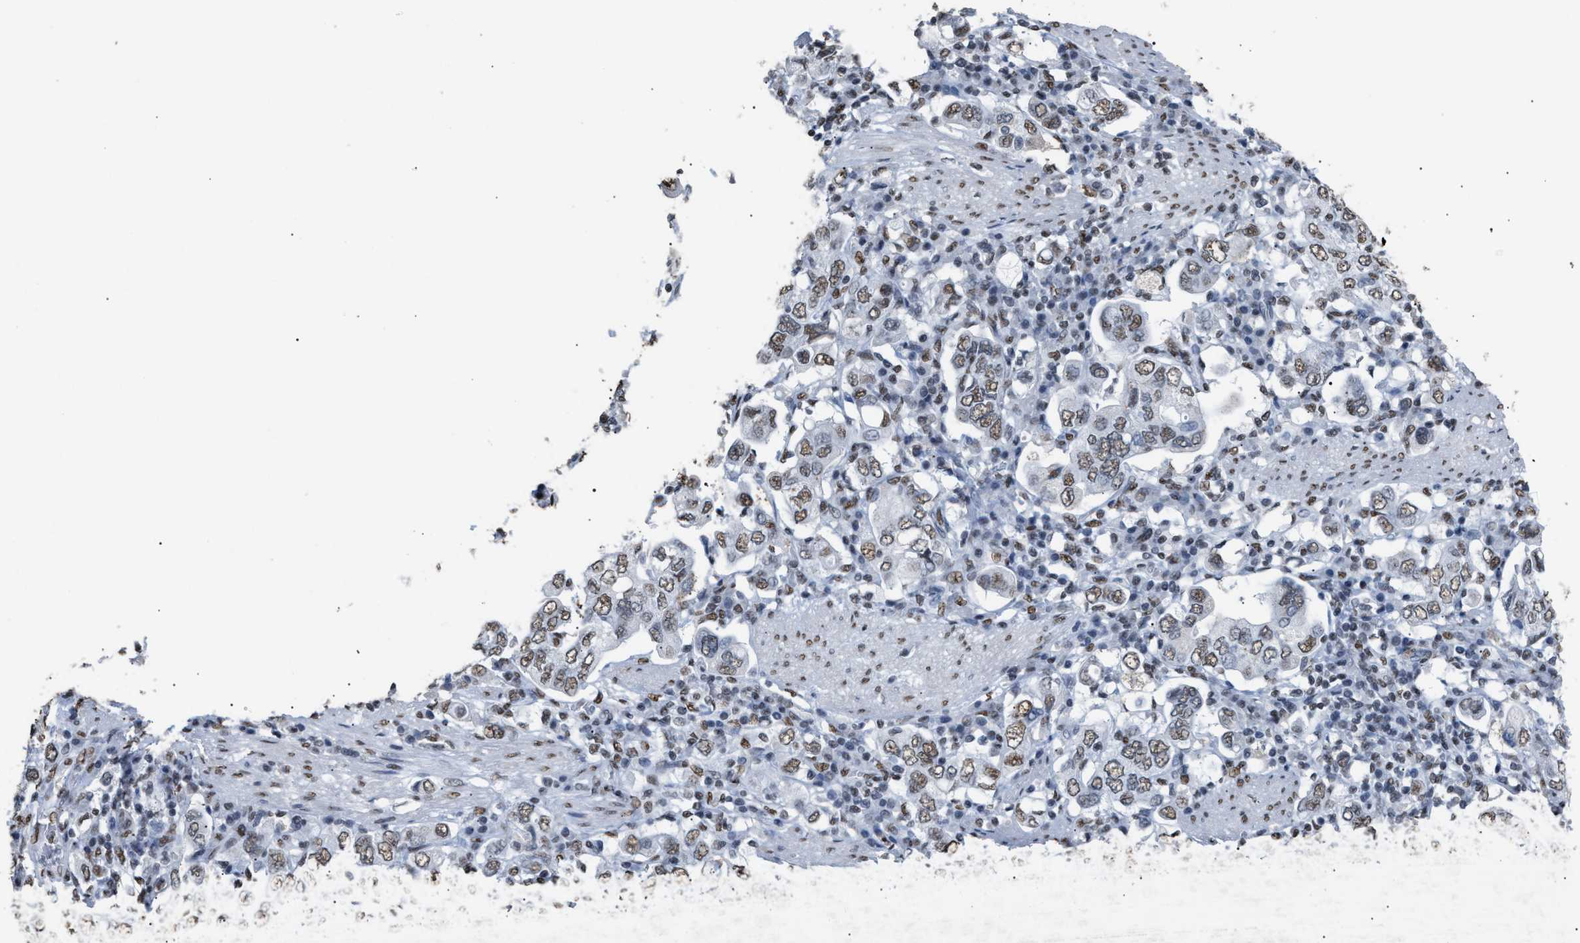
{"staining": {"intensity": "moderate", "quantity": ">75%", "location": "nuclear"}, "tissue": "stomach cancer", "cell_type": "Tumor cells", "image_type": "cancer", "snomed": [{"axis": "morphology", "description": "Adenocarcinoma, NOS"}, {"axis": "topography", "description": "Stomach, upper"}], "caption": "An immunohistochemistry image of neoplastic tissue is shown. Protein staining in brown highlights moderate nuclear positivity in adenocarcinoma (stomach) within tumor cells. The staining is performed using DAB (3,3'-diaminobenzidine) brown chromogen to label protein expression. The nuclei are counter-stained blue using hematoxylin.", "gene": "CCAR2", "patient": {"sex": "male", "age": 62}}